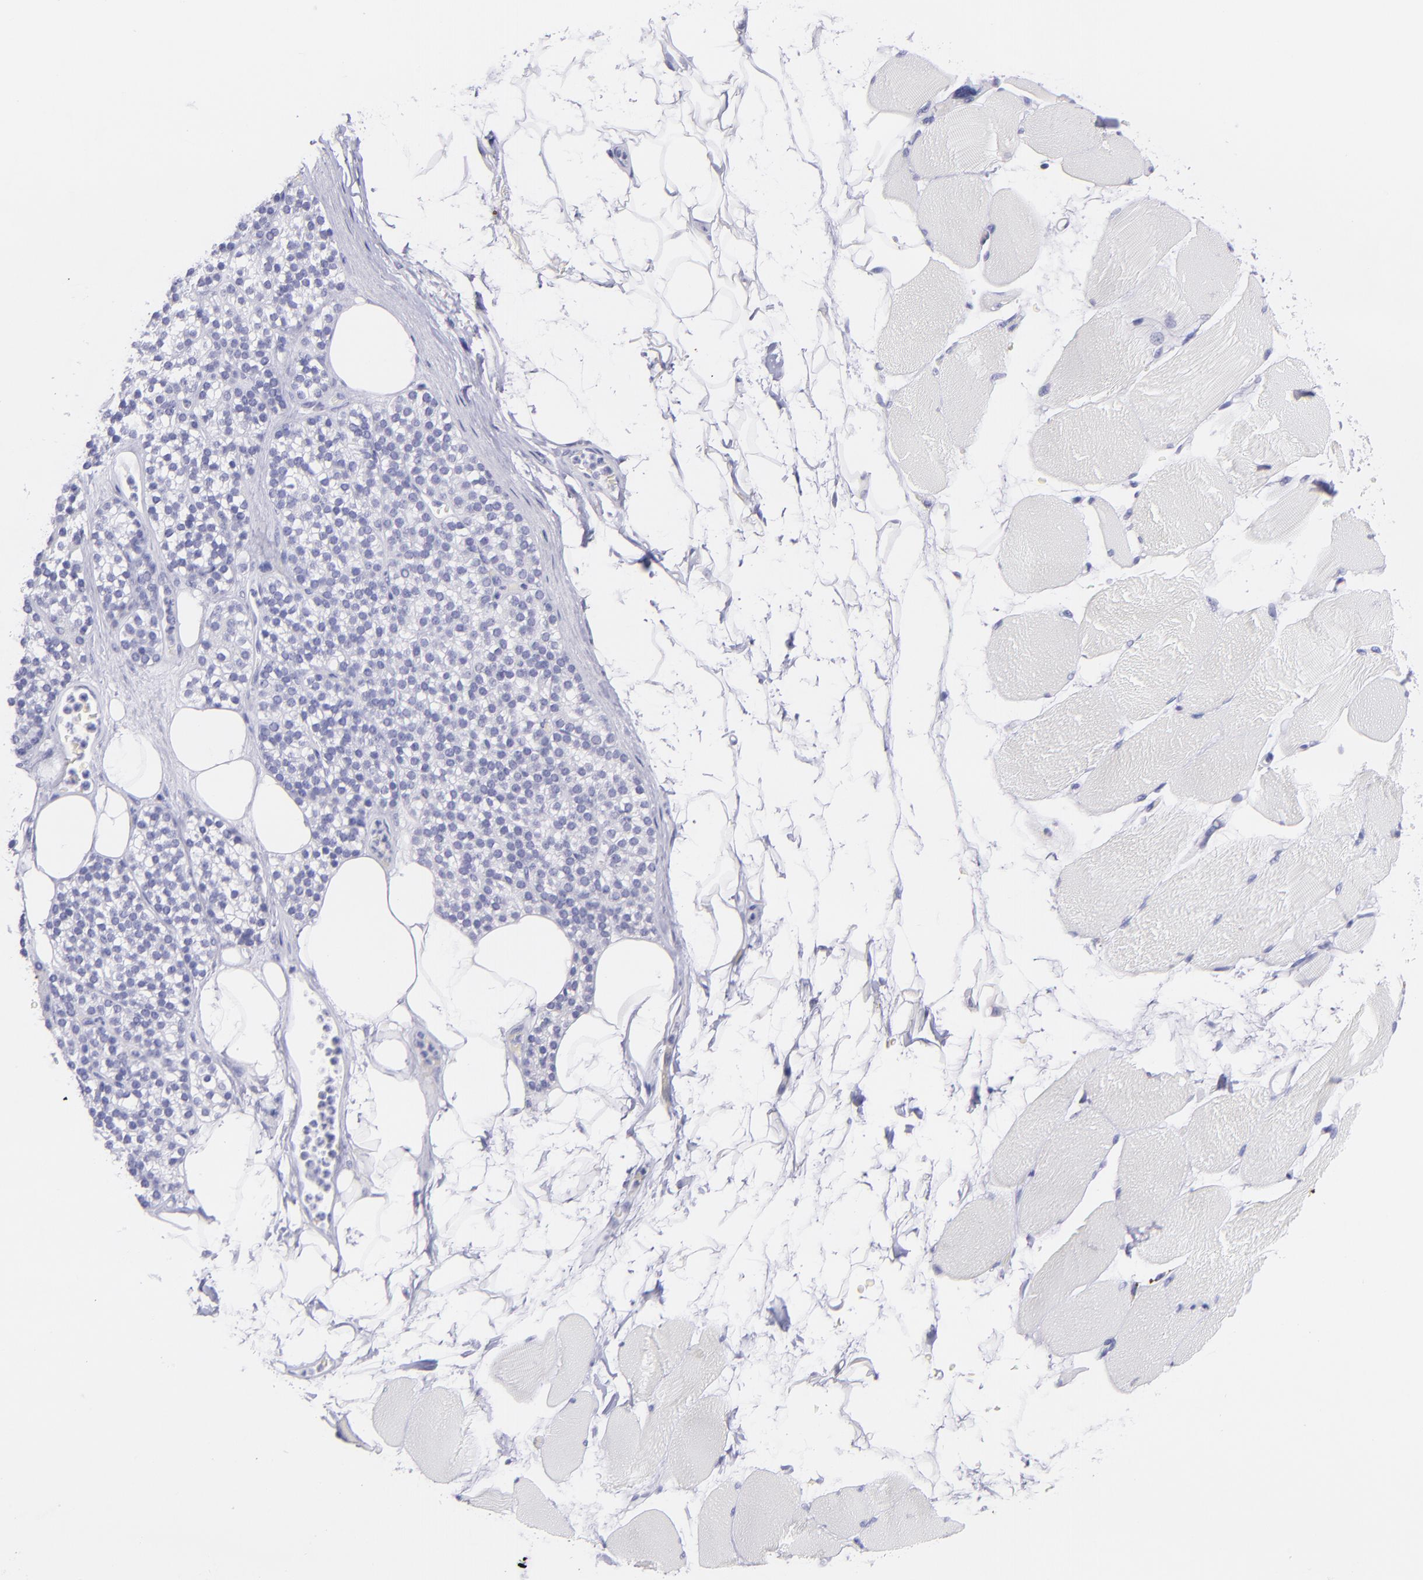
{"staining": {"intensity": "negative", "quantity": "none", "location": "none"}, "tissue": "skeletal muscle", "cell_type": "Myocytes", "image_type": "normal", "snomed": [{"axis": "morphology", "description": "Normal tissue, NOS"}, {"axis": "topography", "description": "Skeletal muscle"}, {"axis": "topography", "description": "Parathyroid gland"}], "caption": "Protein analysis of normal skeletal muscle exhibits no significant expression in myocytes. (Immunohistochemistry (ihc), brightfield microscopy, high magnification).", "gene": "CNP", "patient": {"sex": "female", "age": 37}}